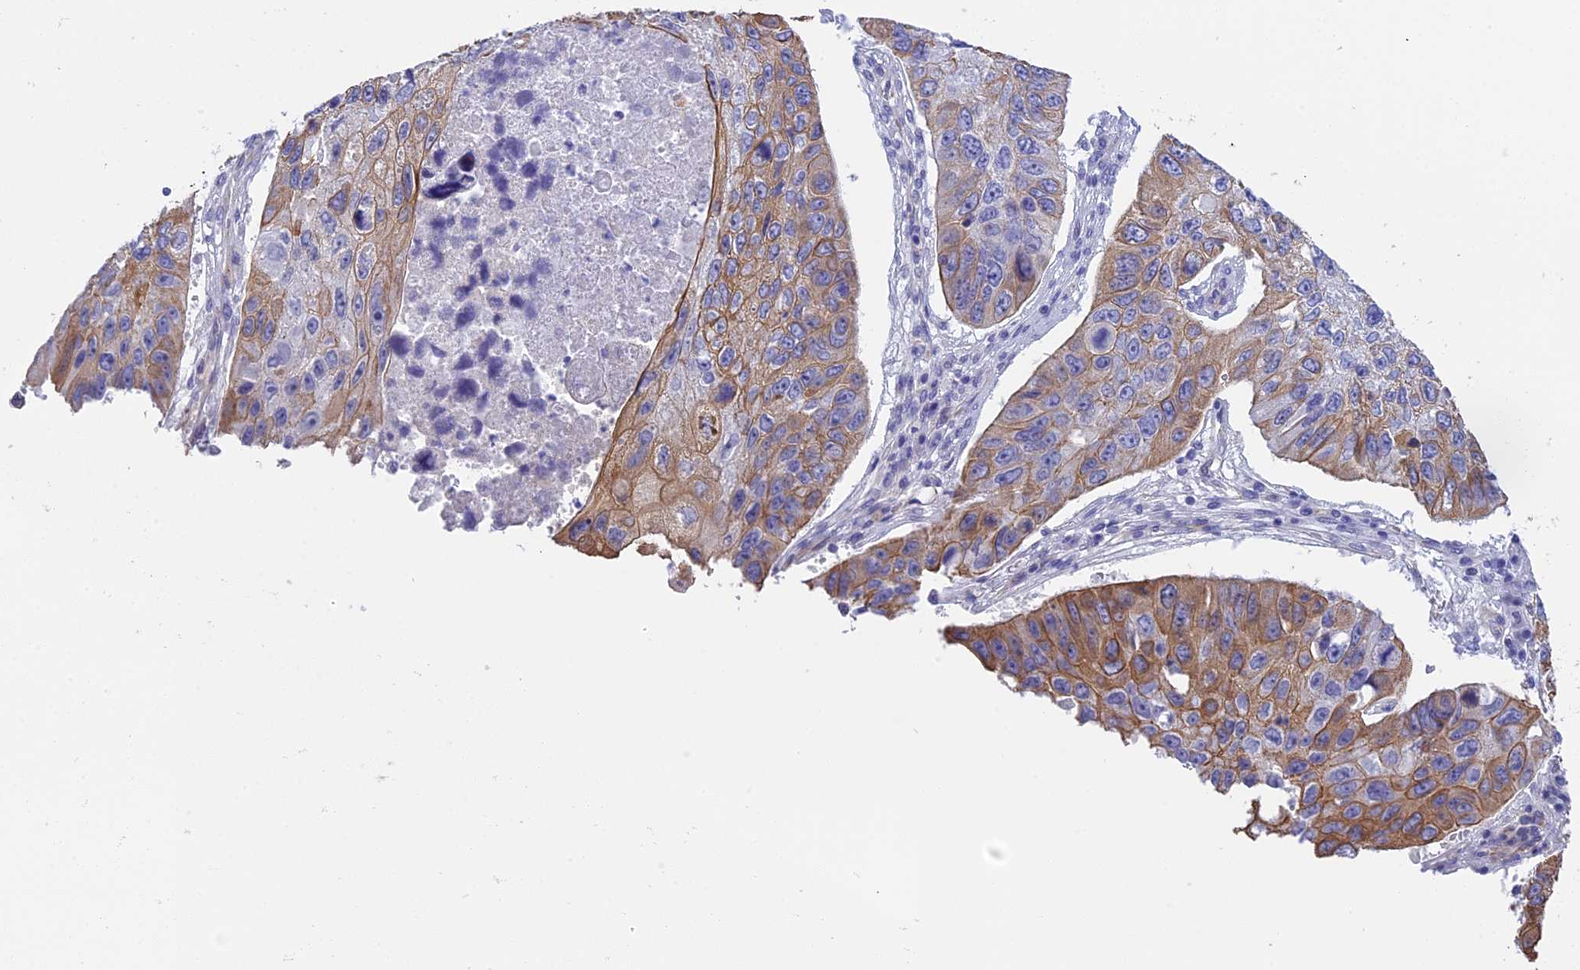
{"staining": {"intensity": "moderate", "quantity": "25%-75%", "location": "cytoplasmic/membranous"}, "tissue": "lung cancer", "cell_type": "Tumor cells", "image_type": "cancer", "snomed": [{"axis": "morphology", "description": "Squamous cell carcinoma, NOS"}, {"axis": "topography", "description": "Lung"}], "caption": "A photomicrograph of lung squamous cell carcinoma stained for a protein shows moderate cytoplasmic/membranous brown staining in tumor cells. Using DAB (3,3'-diaminobenzidine) (brown) and hematoxylin (blue) stains, captured at high magnification using brightfield microscopy.", "gene": "TACSTD2", "patient": {"sex": "male", "age": 61}}